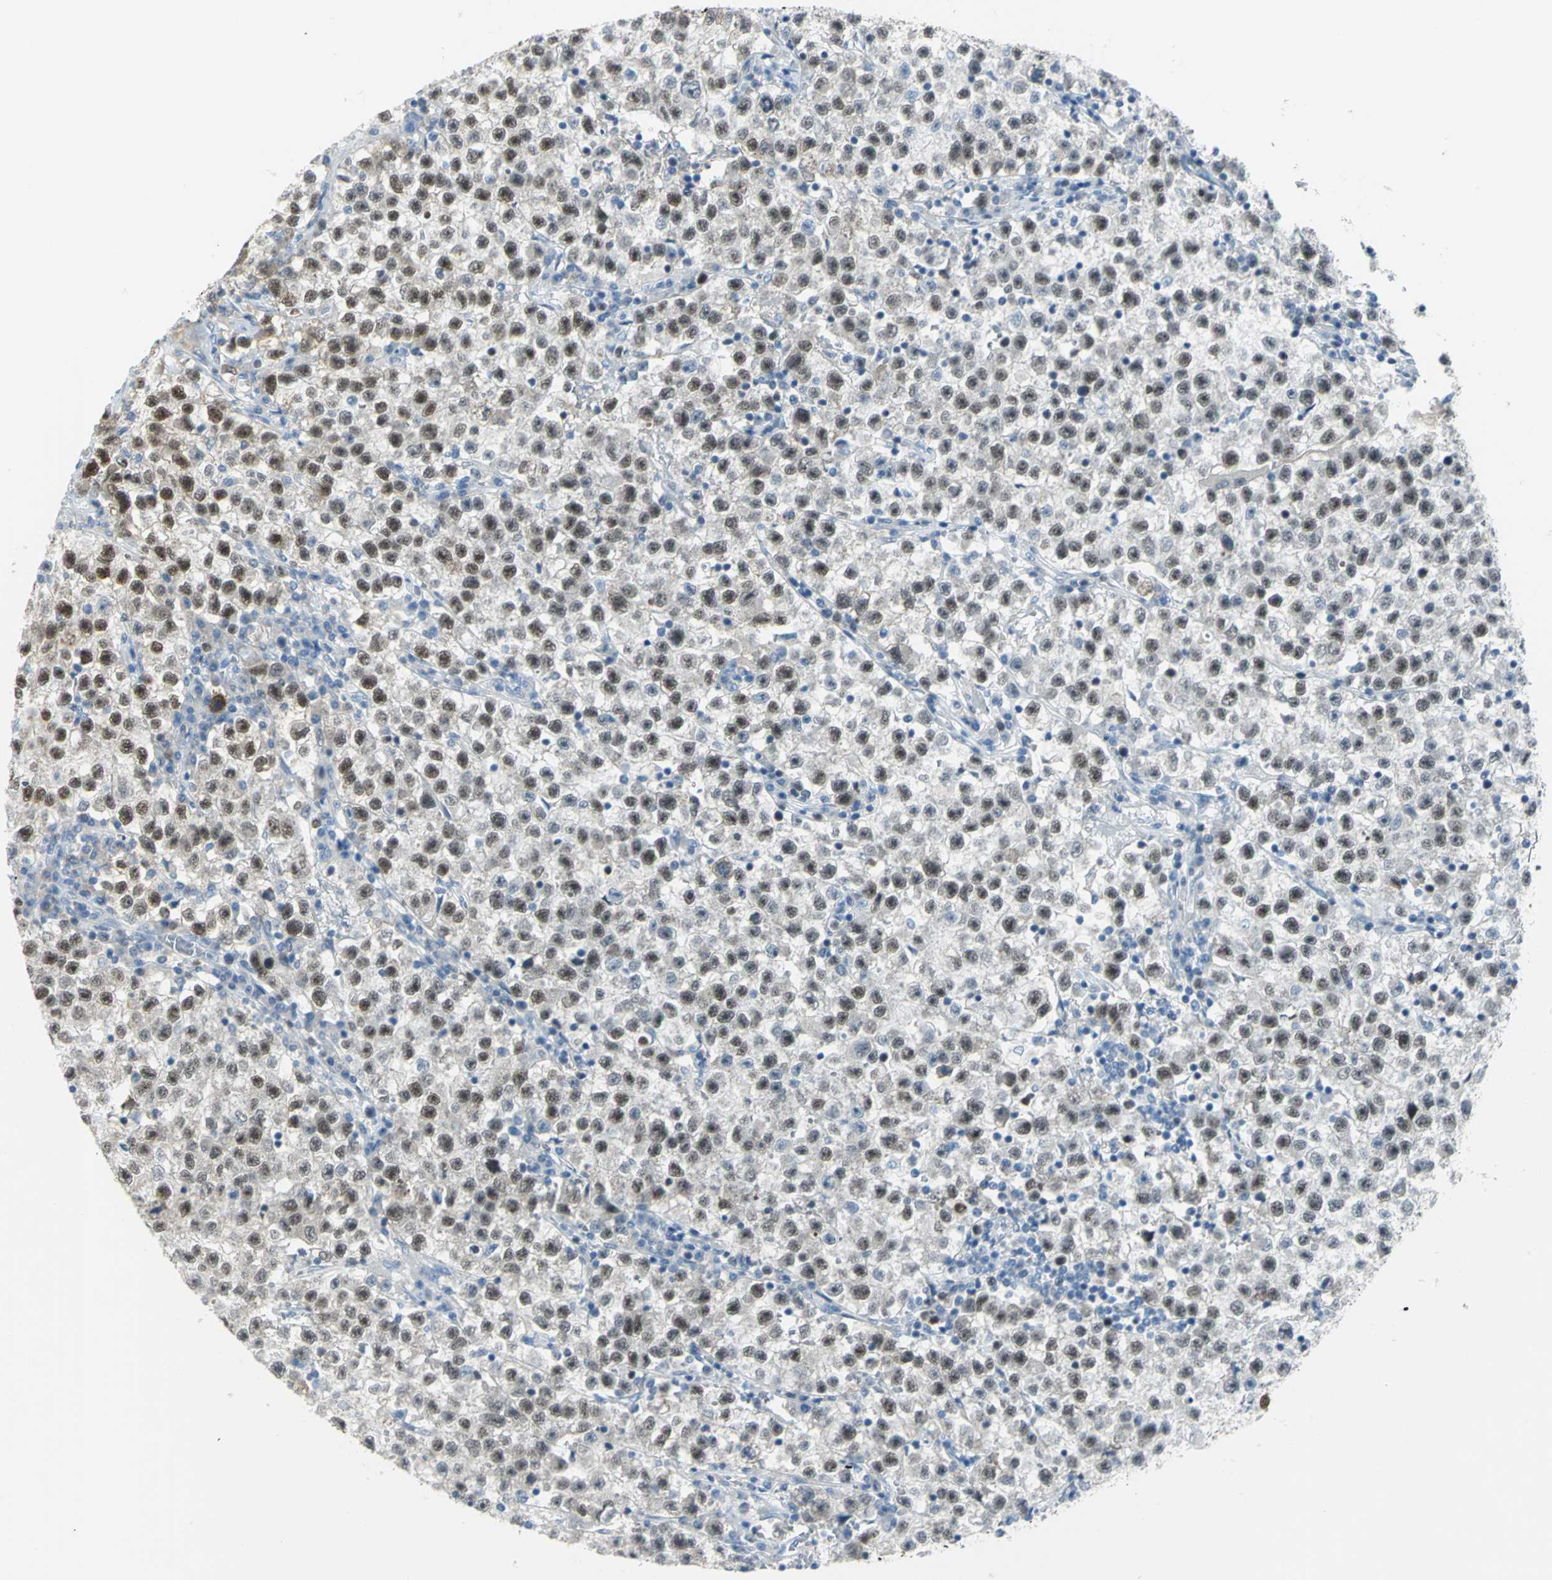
{"staining": {"intensity": "moderate", "quantity": ">75%", "location": "nuclear"}, "tissue": "testis cancer", "cell_type": "Tumor cells", "image_type": "cancer", "snomed": [{"axis": "morphology", "description": "Seminoma, NOS"}, {"axis": "topography", "description": "Testis"}], "caption": "An immunohistochemistry (IHC) photomicrograph of tumor tissue is shown. Protein staining in brown highlights moderate nuclear positivity in seminoma (testis) within tumor cells.", "gene": "MCM4", "patient": {"sex": "male", "age": 22}}